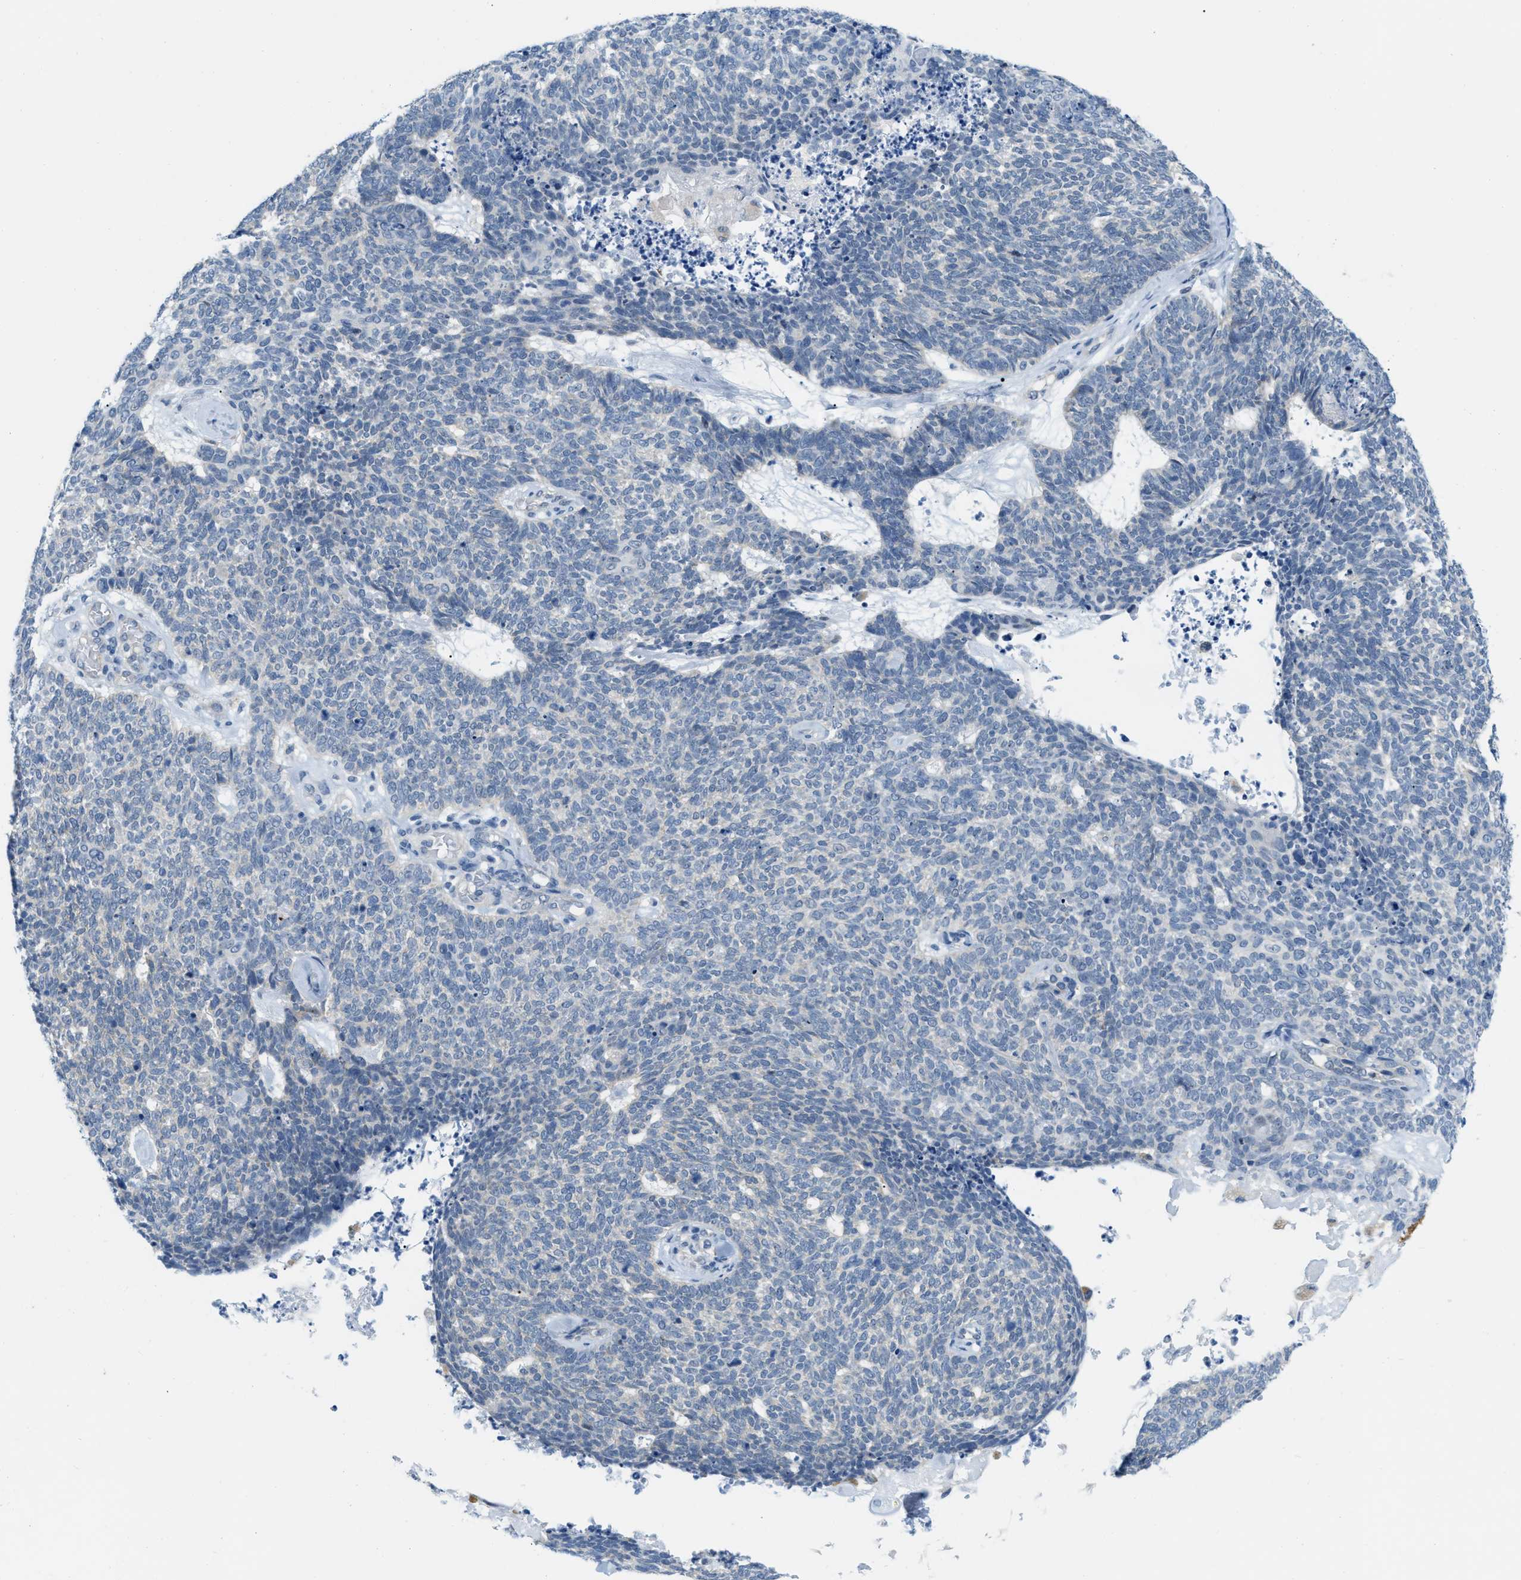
{"staining": {"intensity": "negative", "quantity": "none", "location": "none"}, "tissue": "skin cancer", "cell_type": "Tumor cells", "image_type": "cancer", "snomed": [{"axis": "morphology", "description": "Basal cell carcinoma"}, {"axis": "topography", "description": "Skin"}], "caption": "Protein analysis of skin cancer exhibits no significant positivity in tumor cells. The staining is performed using DAB brown chromogen with nuclei counter-stained in using hematoxylin.", "gene": "PHRF1", "patient": {"sex": "female", "age": 84}}